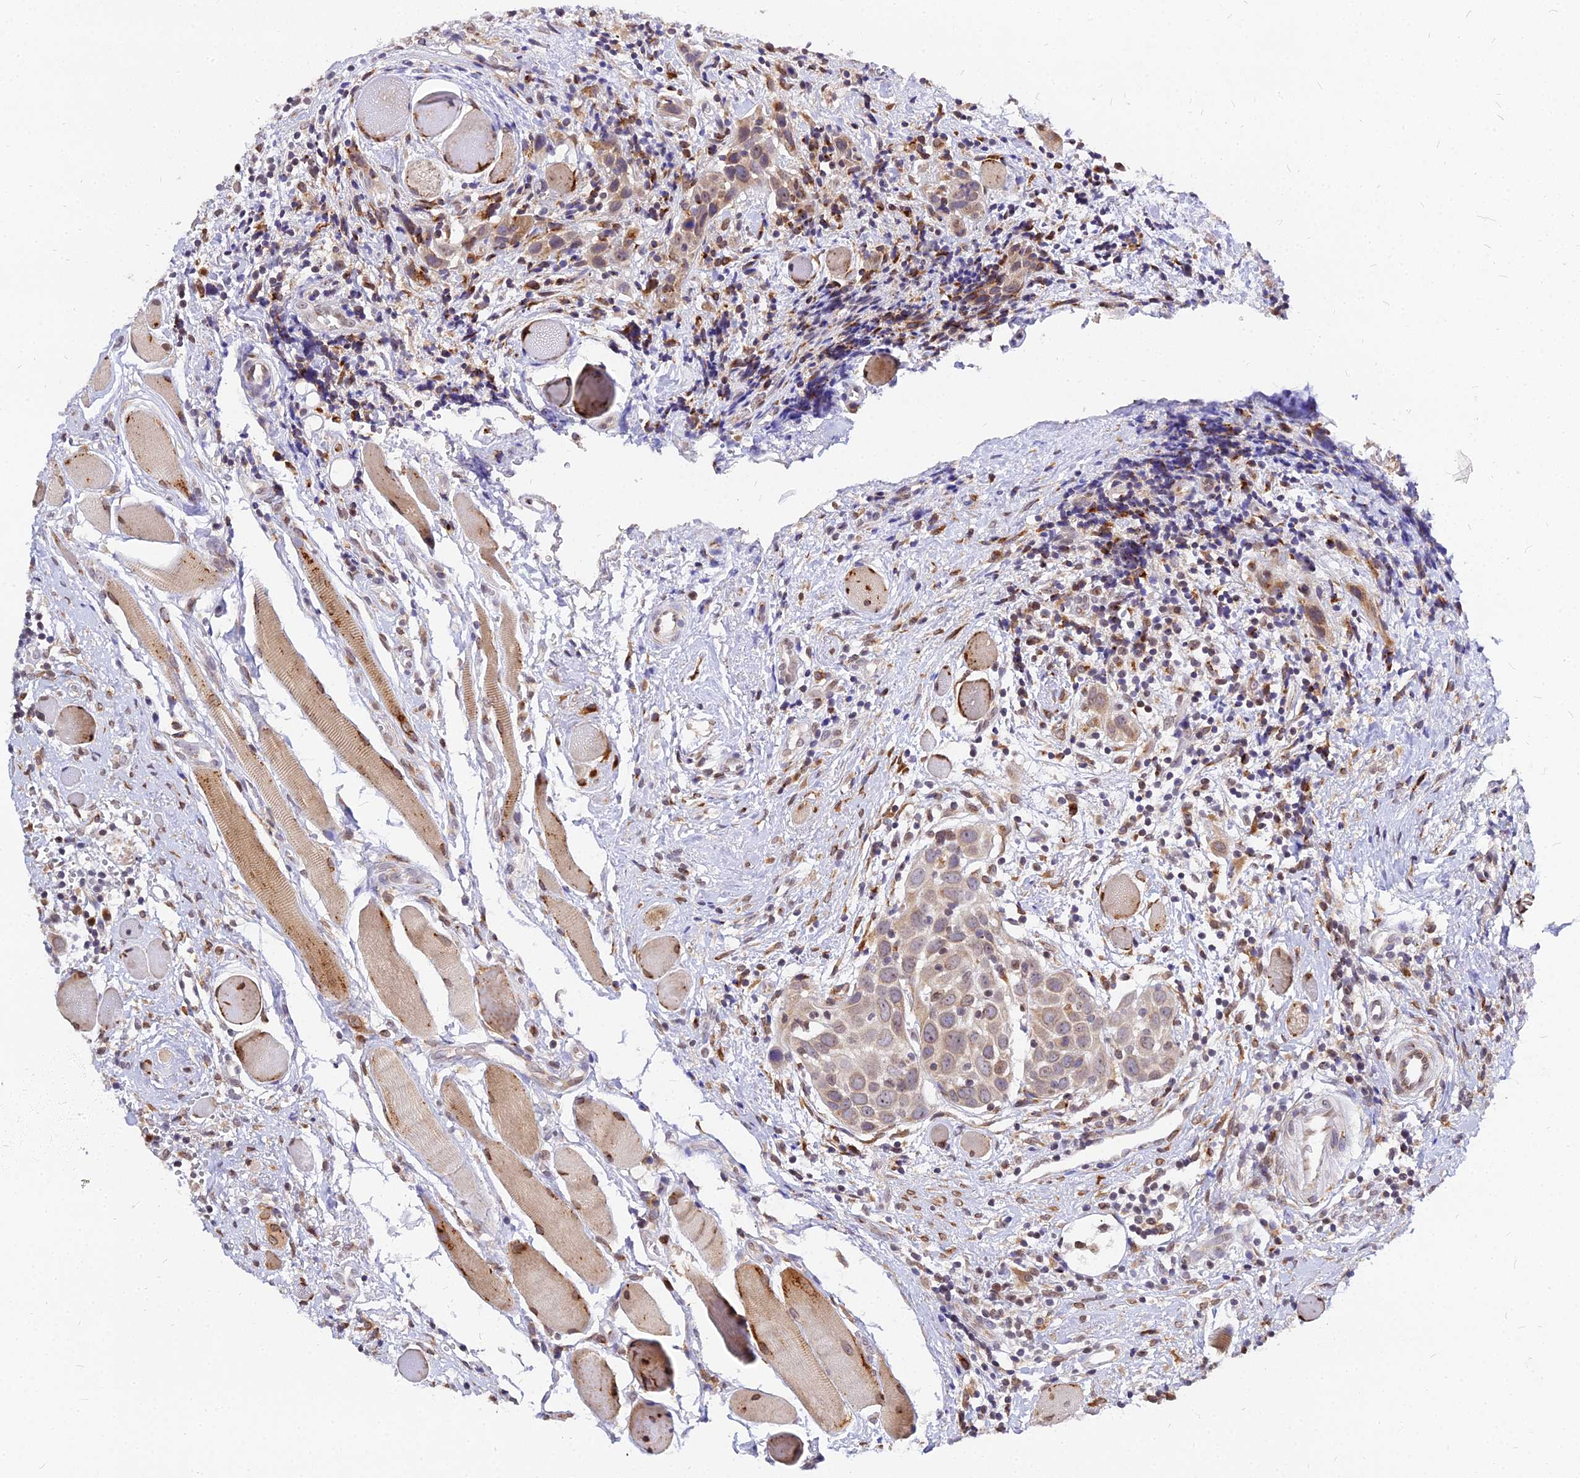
{"staining": {"intensity": "weak", "quantity": ">75%", "location": "cytoplasmic/membranous"}, "tissue": "head and neck cancer", "cell_type": "Tumor cells", "image_type": "cancer", "snomed": [{"axis": "morphology", "description": "Squamous cell carcinoma, NOS"}, {"axis": "topography", "description": "Oral tissue"}, {"axis": "topography", "description": "Head-Neck"}], "caption": "DAB (3,3'-diaminobenzidine) immunohistochemical staining of human squamous cell carcinoma (head and neck) shows weak cytoplasmic/membranous protein staining in approximately >75% of tumor cells.", "gene": "RNF121", "patient": {"sex": "female", "age": 50}}